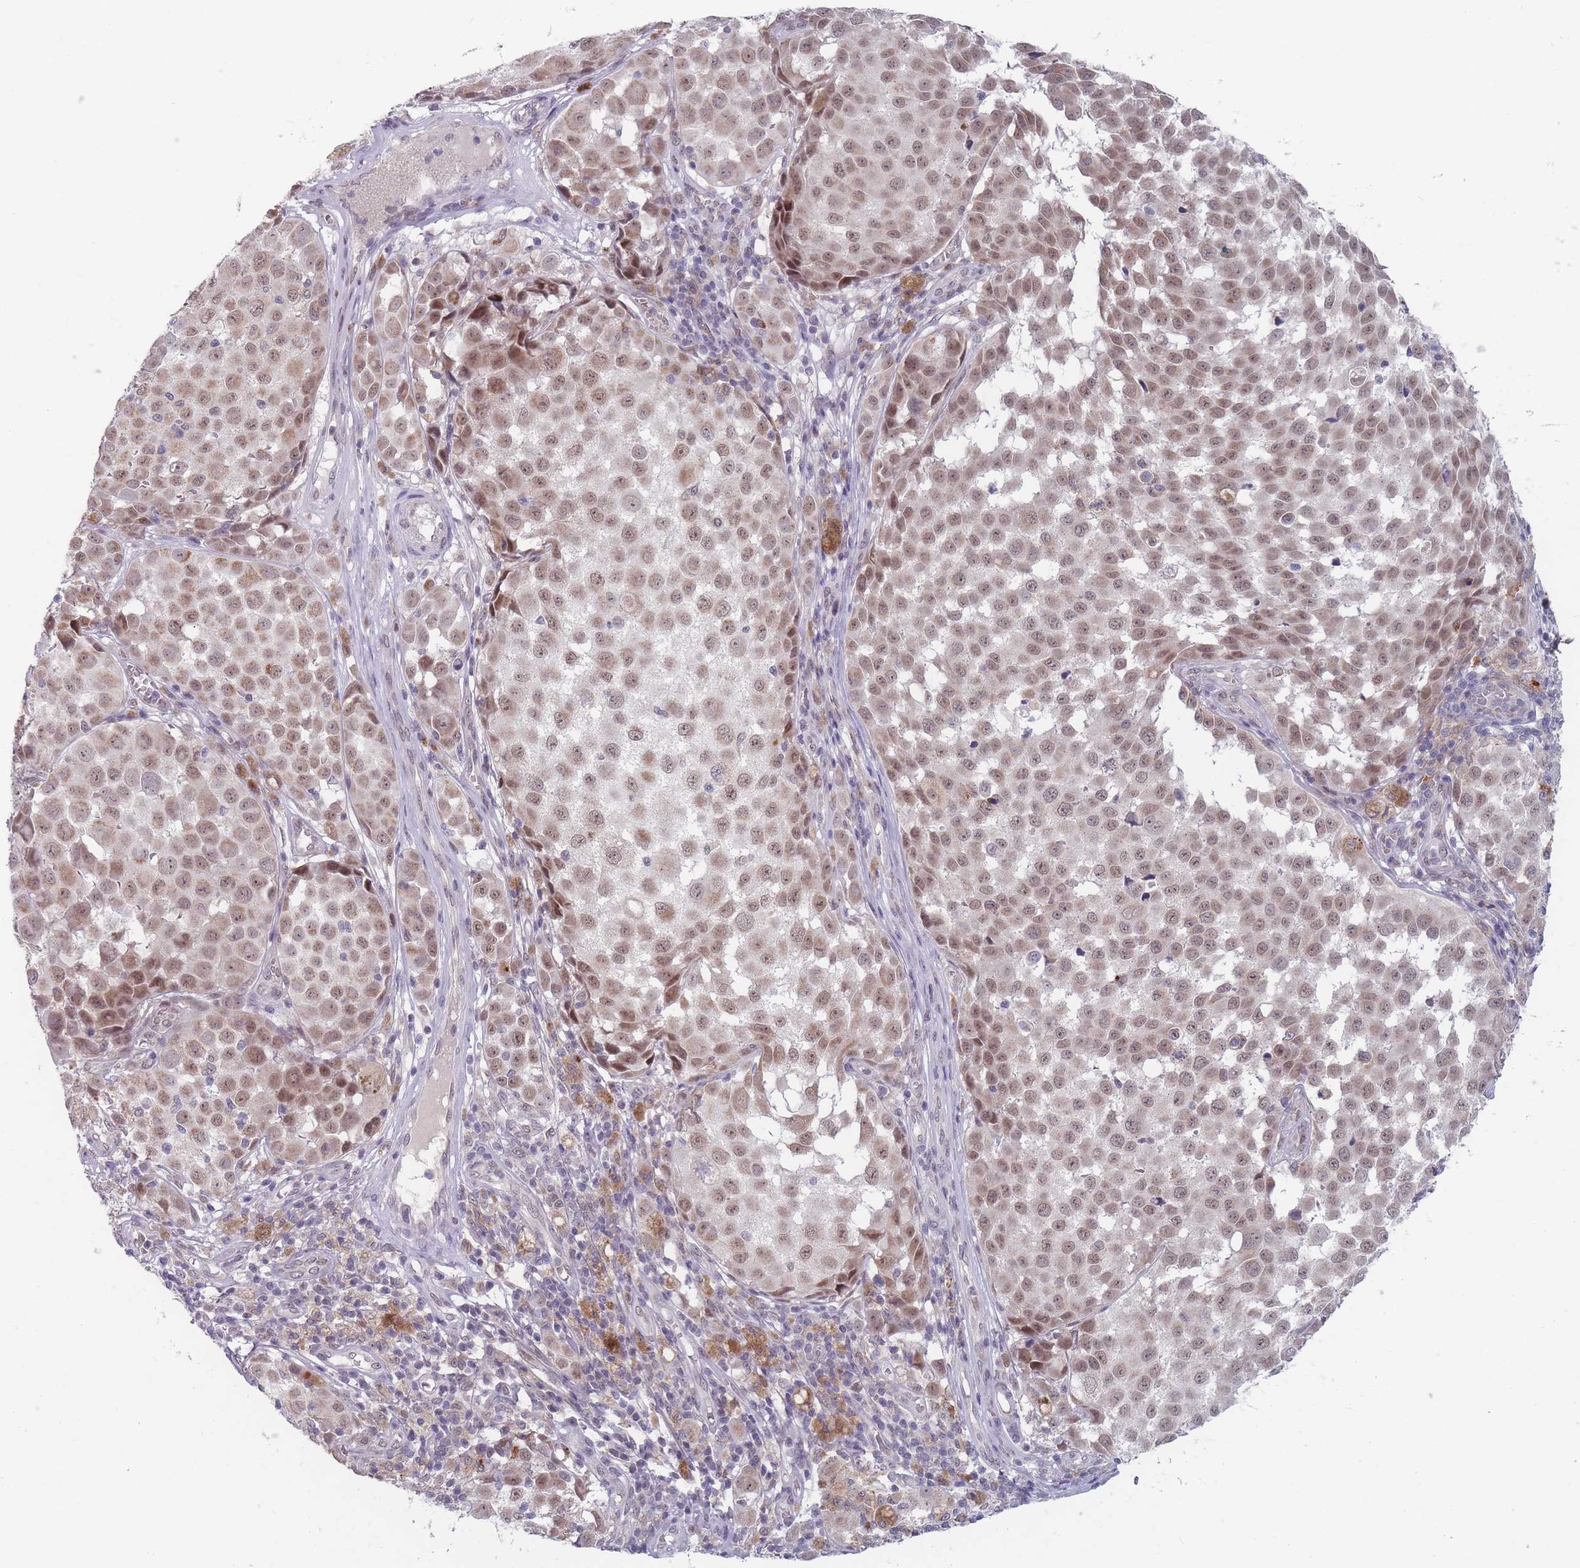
{"staining": {"intensity": "moderate", "quantity": ">75%", "location": "cytoplasmic/membranous,nuclear"}, "tissue": "melanoma", "cell_type": "Tumor cells", "image_type": "cancer", "snomed": [{"axis": "morphology", "description": "Malignant melanoma, NOS"}, {"axis": "topography", "description": "Skin"}], "caption": "Melanoma stained for a protein (brown) shows moderate cytoplasmic/membranous and nuclear positive expression in approximately >75% of tumor cells.", "gene": "PEX7", "patient": {"sex": "male", "age": 64}}